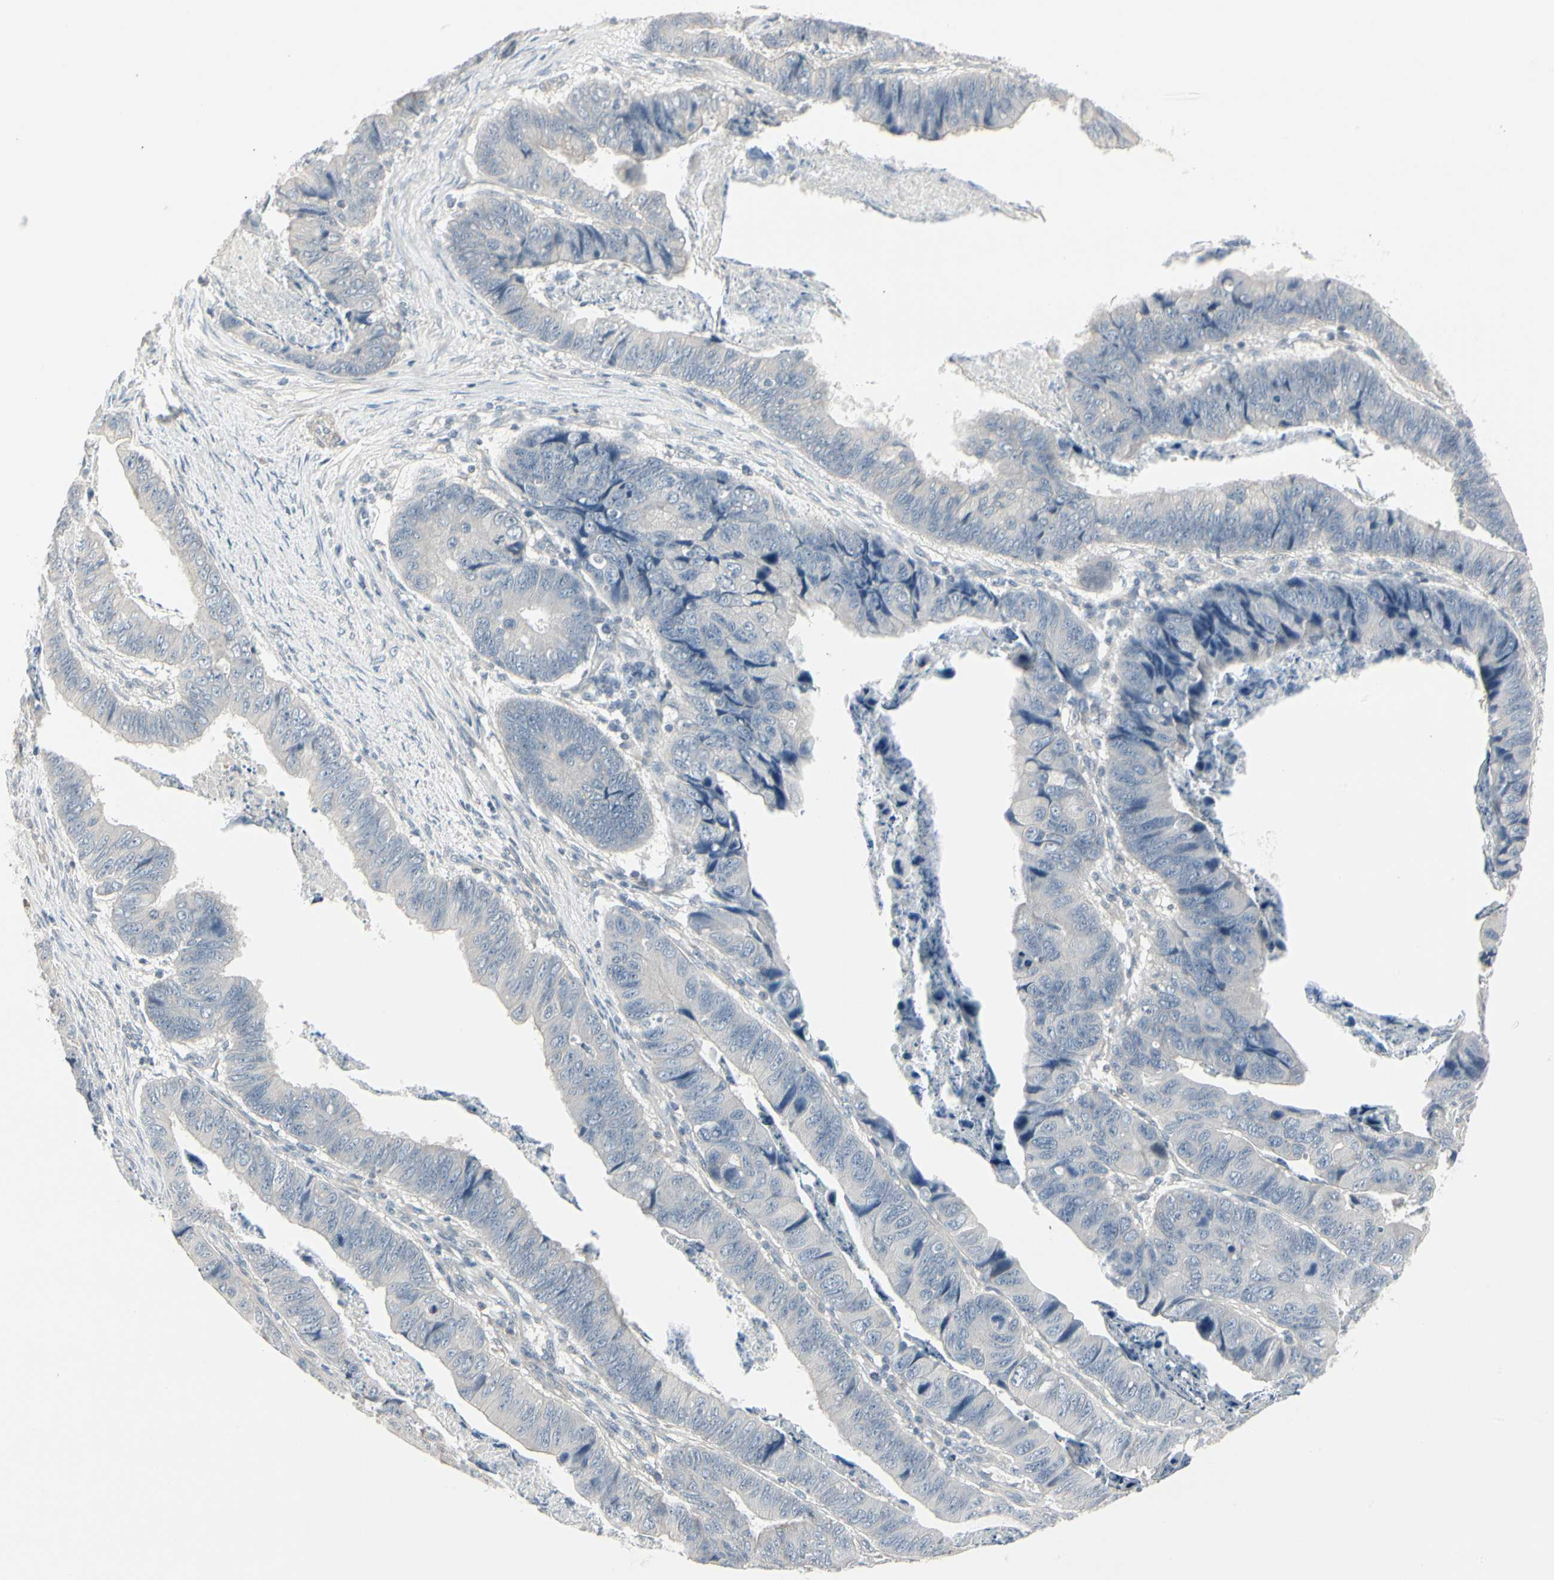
{"staining": {"intensity": "negative", "quantity": "none", "location": "none"}, "tissue": "stomach cancer", "cell_type": "Tumor cells", "image_type": "cancer", "snomed": [{"axis": "morphology", "description": "Adenocarcinoma, NOS"}, {"axis": "topography", "description": "Stomach, lower"}], "caption": "This is a photomicrograph of immunohistochemistry staining of stomach cancer, which shows no staining in tumor cells.", "gene": "DMPK", "patient": {"sex": "male", "age": 77}}